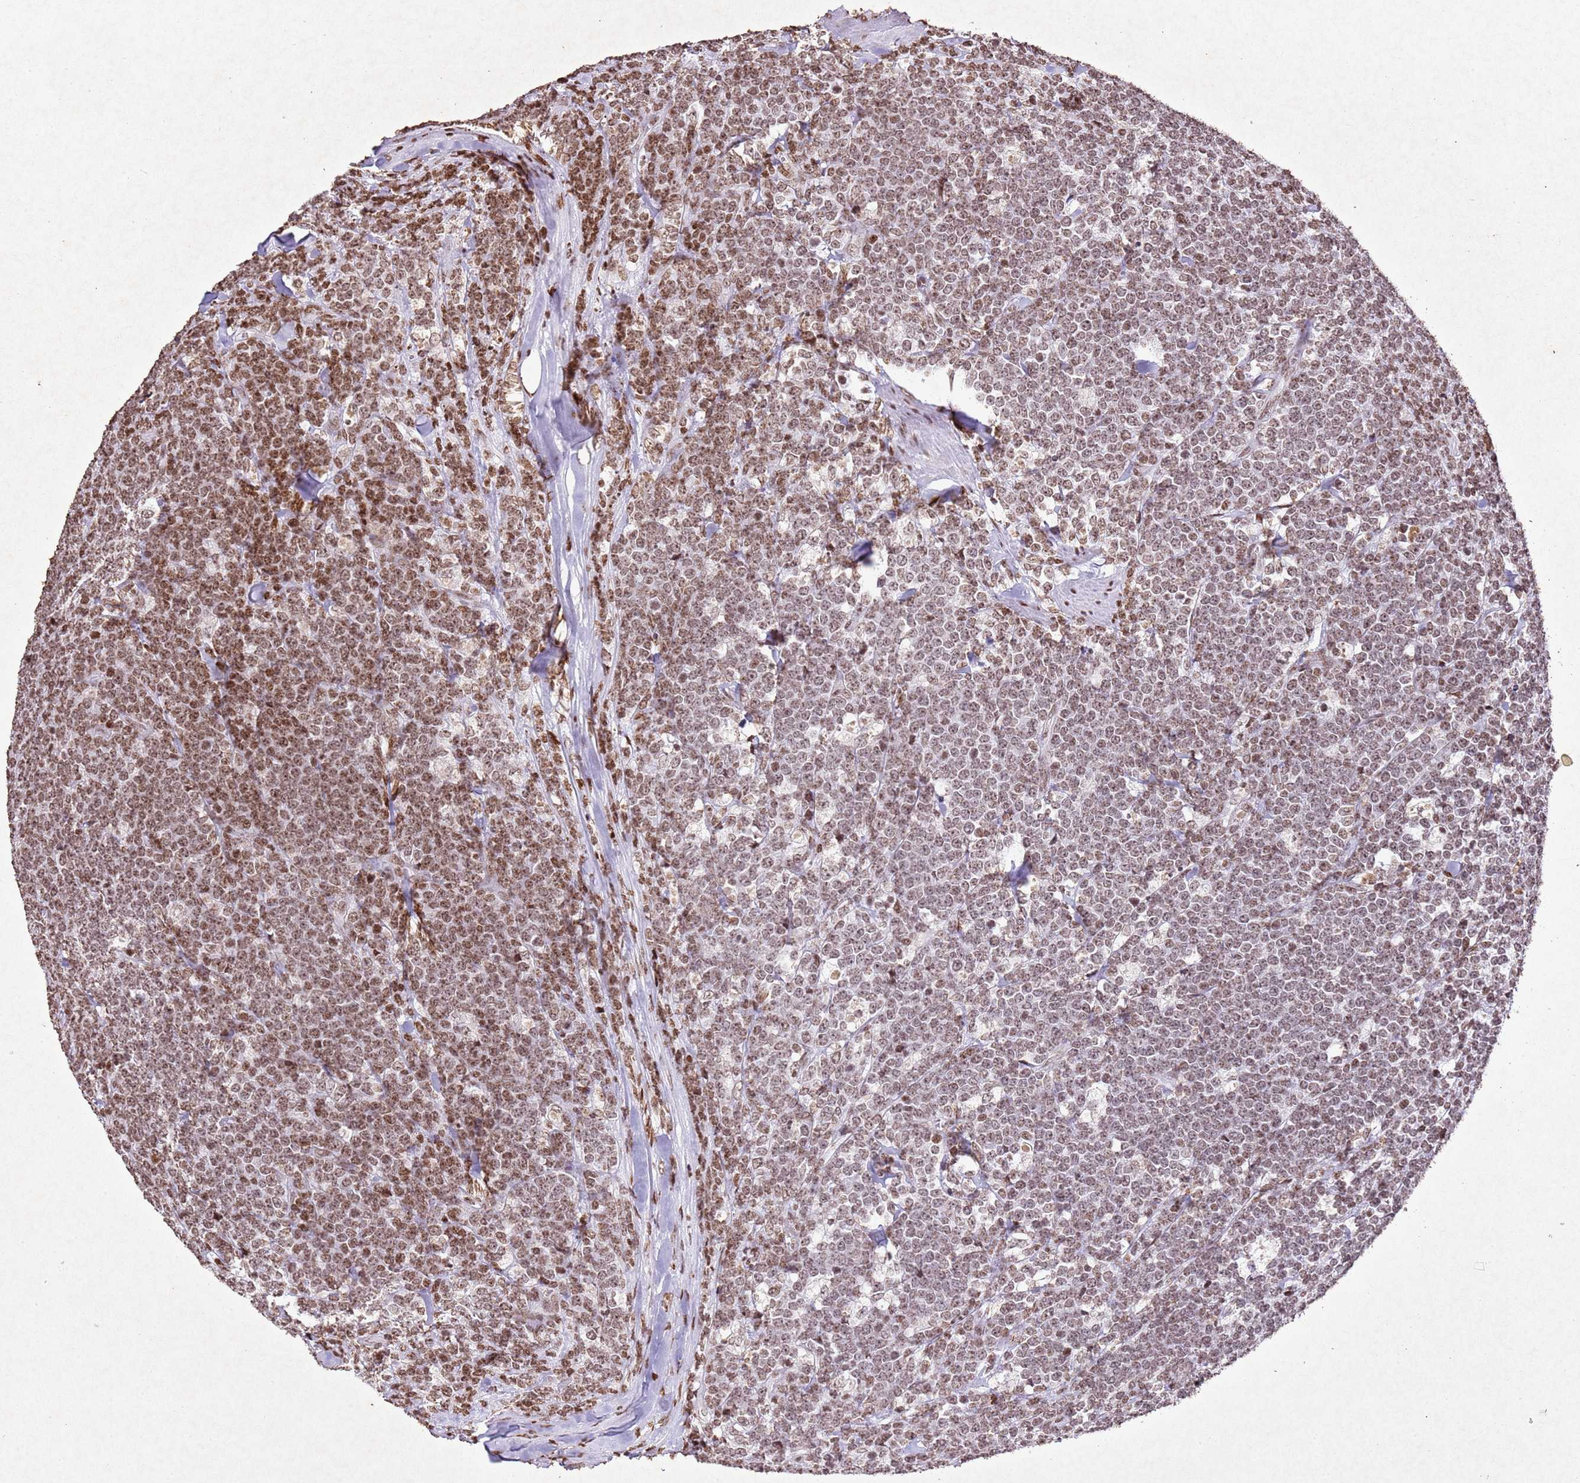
{"staining": {"intensity": "moderate", "quantity": ">75%", "location": "nuclear"}, "tissue": "lymphoma", "cell_type": "Tumor cells", "image_type": "cancer", "snomed": [{"axis": "morphology", "description": "Malignant lymphoma, non-Hodgkin's type, High grade"}, {"axis": "topography", "description": "Small intestine"}, {"axis": "topography", "description": "Colon"}], "caption": "Protein analysis of malignant lymphoma, non-Hodgkin's type (high-grade) tissue demonstrates moderate nuclear staining in about >75% of tumor cells. The protein of interest is stained brown, and the nuclei are stained in blue (DAB (3,3'-diaminobenzidine) IHC with brightfield microscopy, high magnification).", "gene": "BMAL1", "patient": {"sex": "male", "age": 8}}